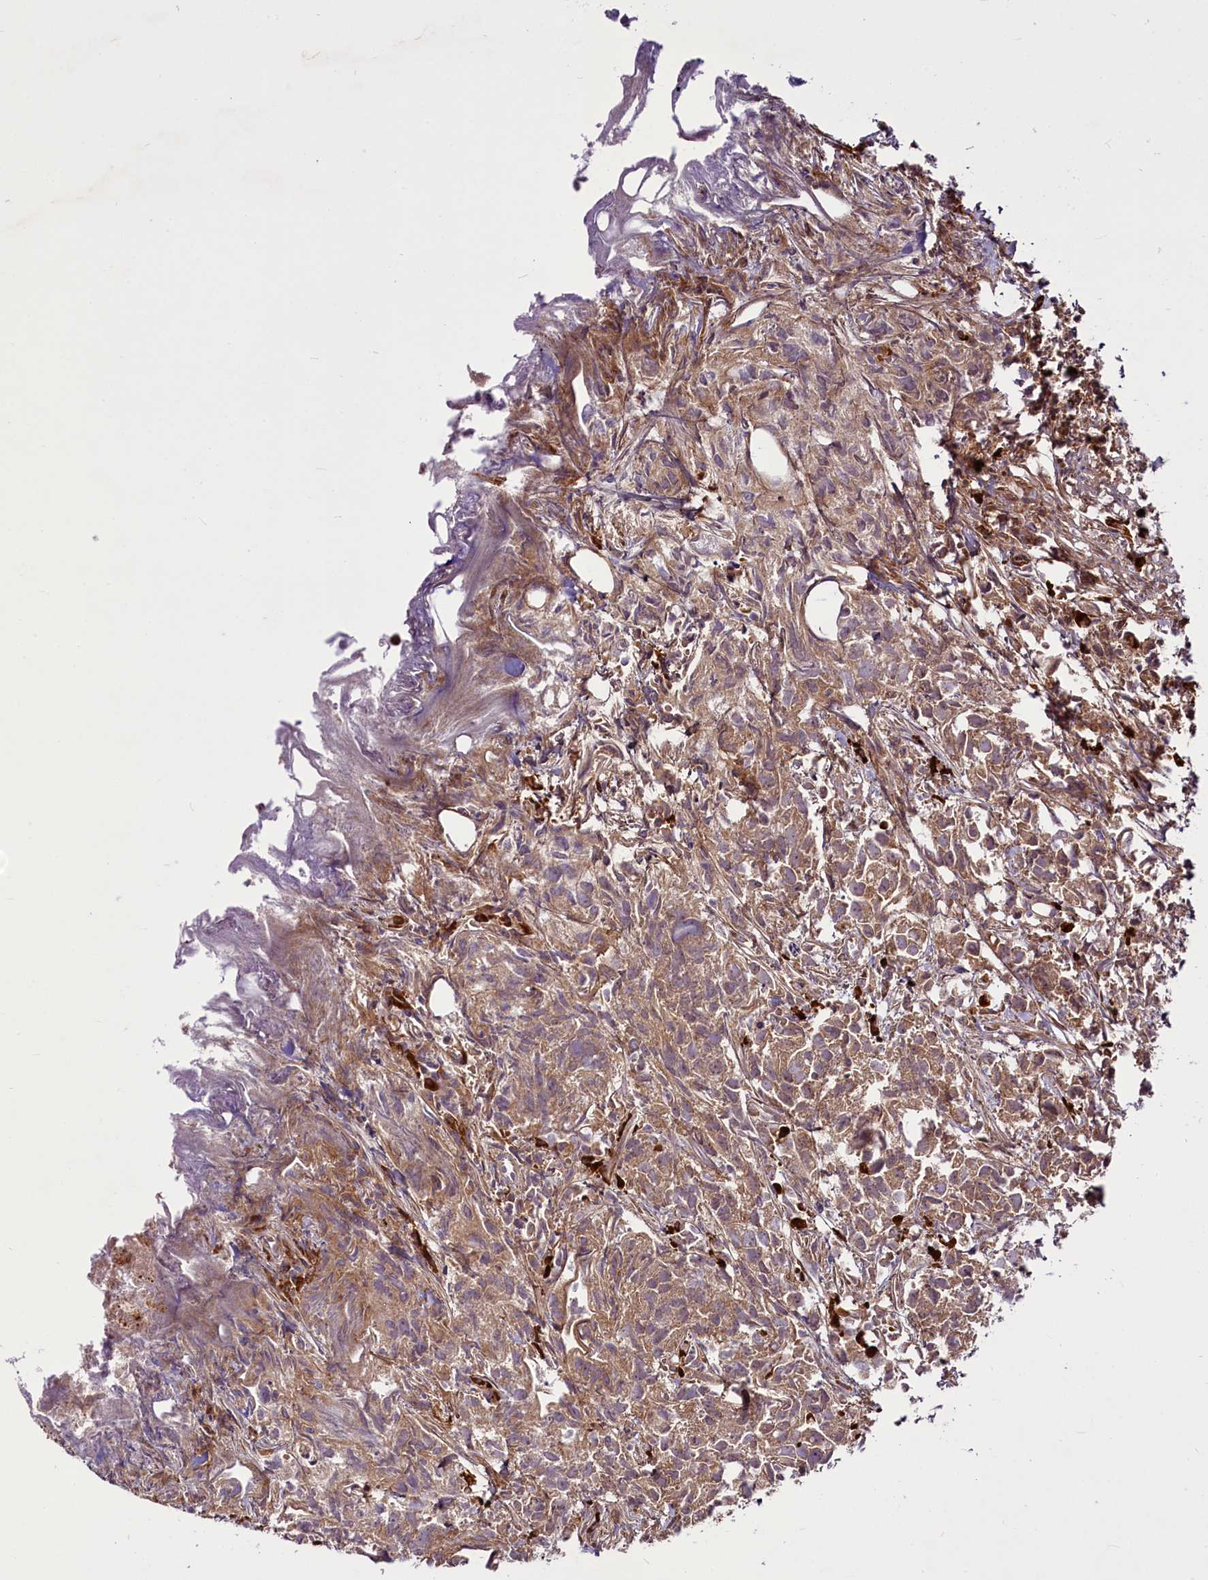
{"staining": {"intensity": "moderate", "quantity": ">75%", "location": "cytoplasmic/membranous,nuclear"}, "tissue": "urothelial cancer", "cell_type": "Tumor cells", "image_type": "cancer", "snomed": [{"axis": "morphology", "description": "Urothelial carcinoma, High grade"}, {"axis": "topography", "description": "Urinary bladder"}], "caption": "This photomicrograph exhibits IHC staining of urothelial cancer, with medium moderate cytoplasmic/membranous and nuclear staining in about >75% of tumor cells.", "gene": "RSBN1", "patient": {"sex": "female", "age": 75}}